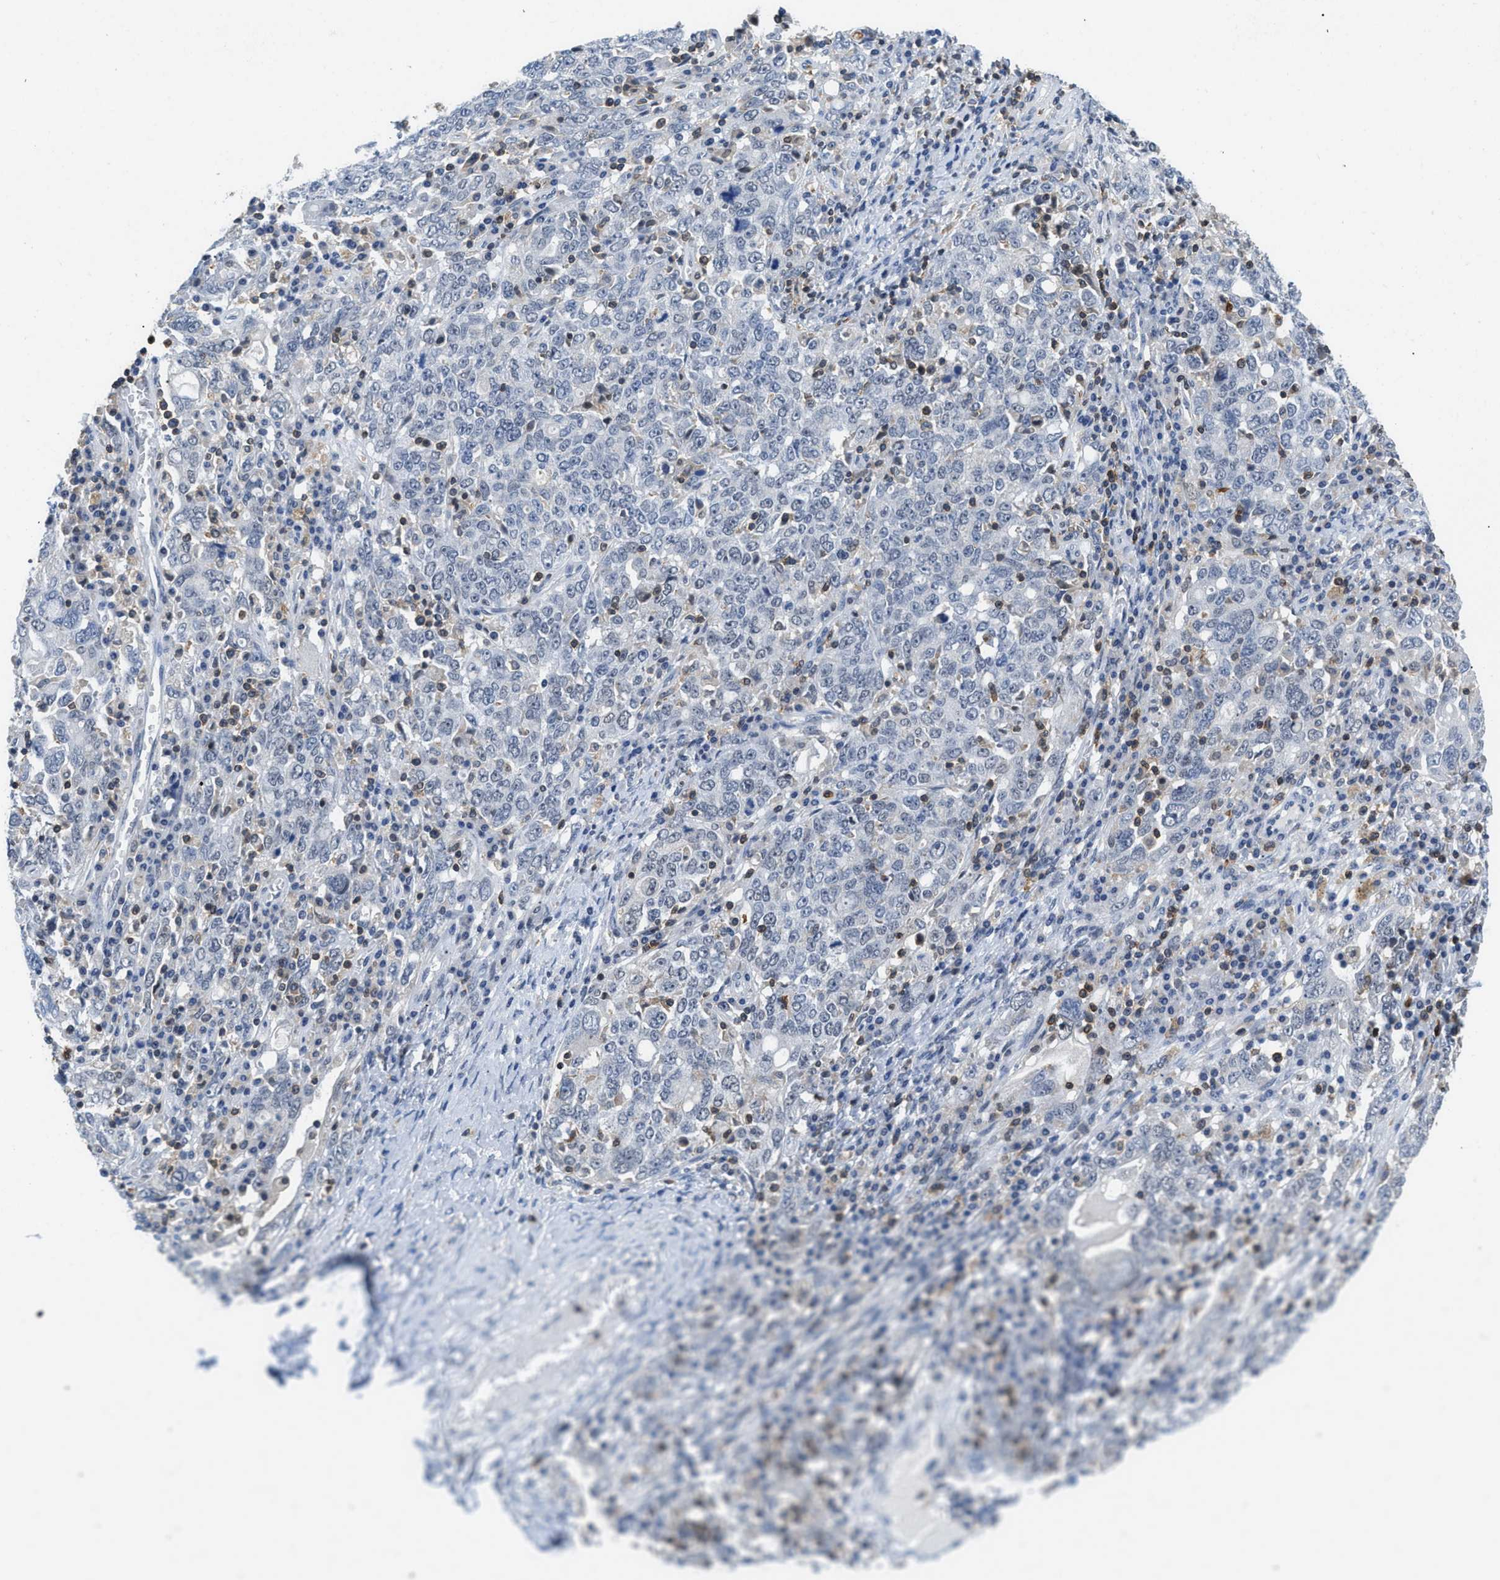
{"staining": {"intensity": "negative", "quantity": "none", "location": "none"}, "tissue": "ovarian cancer", "cell_type": "Tumor cells", "image_type": "cancer", "snomed": [{"axis": "morphology", "description": "Carcinoma, endometroid"}, {"axis": "topography", "description": "Ovary"}], "caption": "Immunohistochemical staining of human ovarian endometroid carcinoma shows no significant positivity in tumor cells. (DAB IHC, high magnification).", "gene": "FAM151A", "patient": {"sex": "female", "age": 62}}